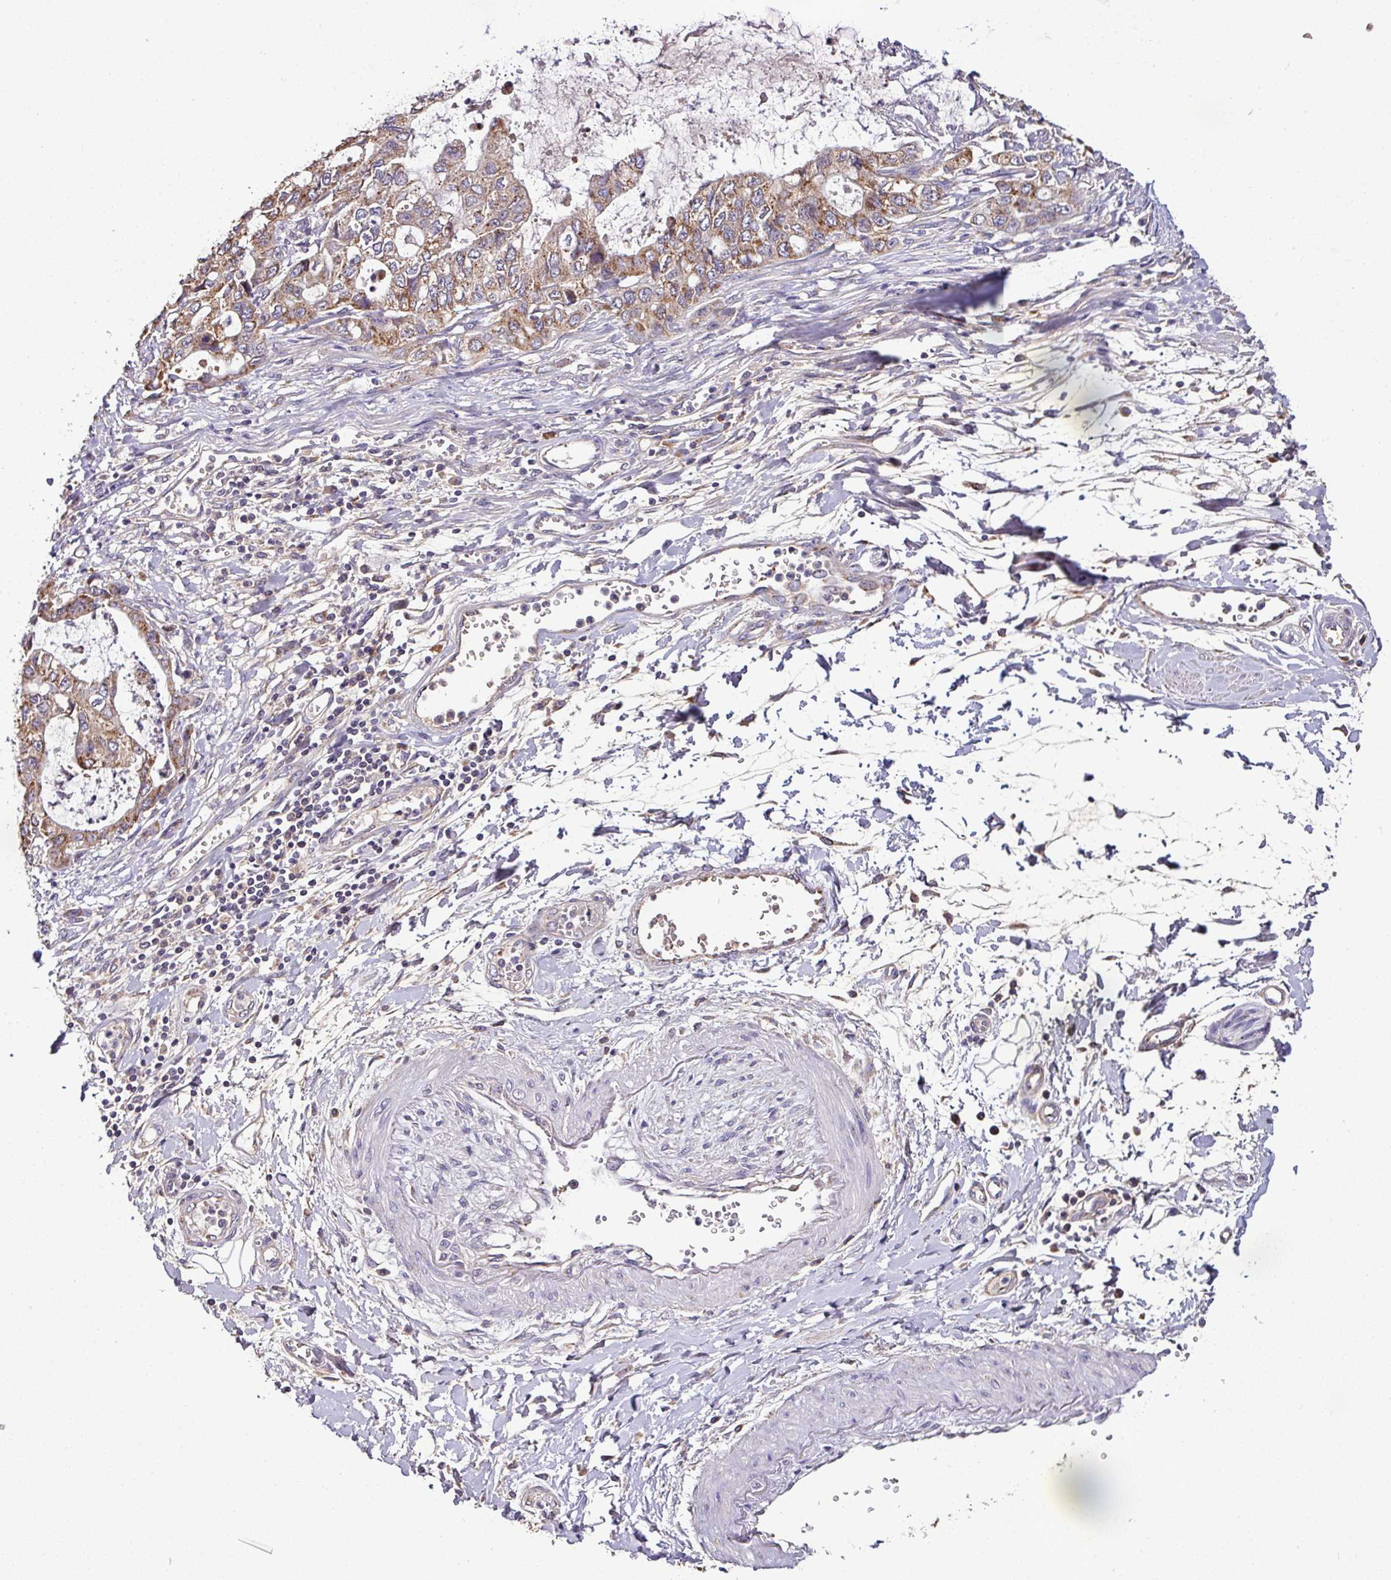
{"staining": {"intensity": "moderate", "quantity": ">75%", "location": "cytoplasmic/membranous"}, "tissue": "stomach cancer", "cell_type": "Tumor cells", "image_type": "cancer", "snomed": [{"axis": "morphology", "description": "Adenocarcinoma, NOS"}, {"axis": "topography", "description": "Stomach, upper"}], "caption": "The photomicrograph reveals immunohistochemical staining of stomach cancer (adenocarcinoma). There is moderate cytoplasmic/membranous positivity is seen in approximately >75% of tumor cells. (Stains: DAB (3,3'-diaminobenzidine) in brown, nuclei in blue, Microscopy: brightfield microscopy at high magnification).", "gene": "CPD", "patient": {"sex": "female", "age": 52}}